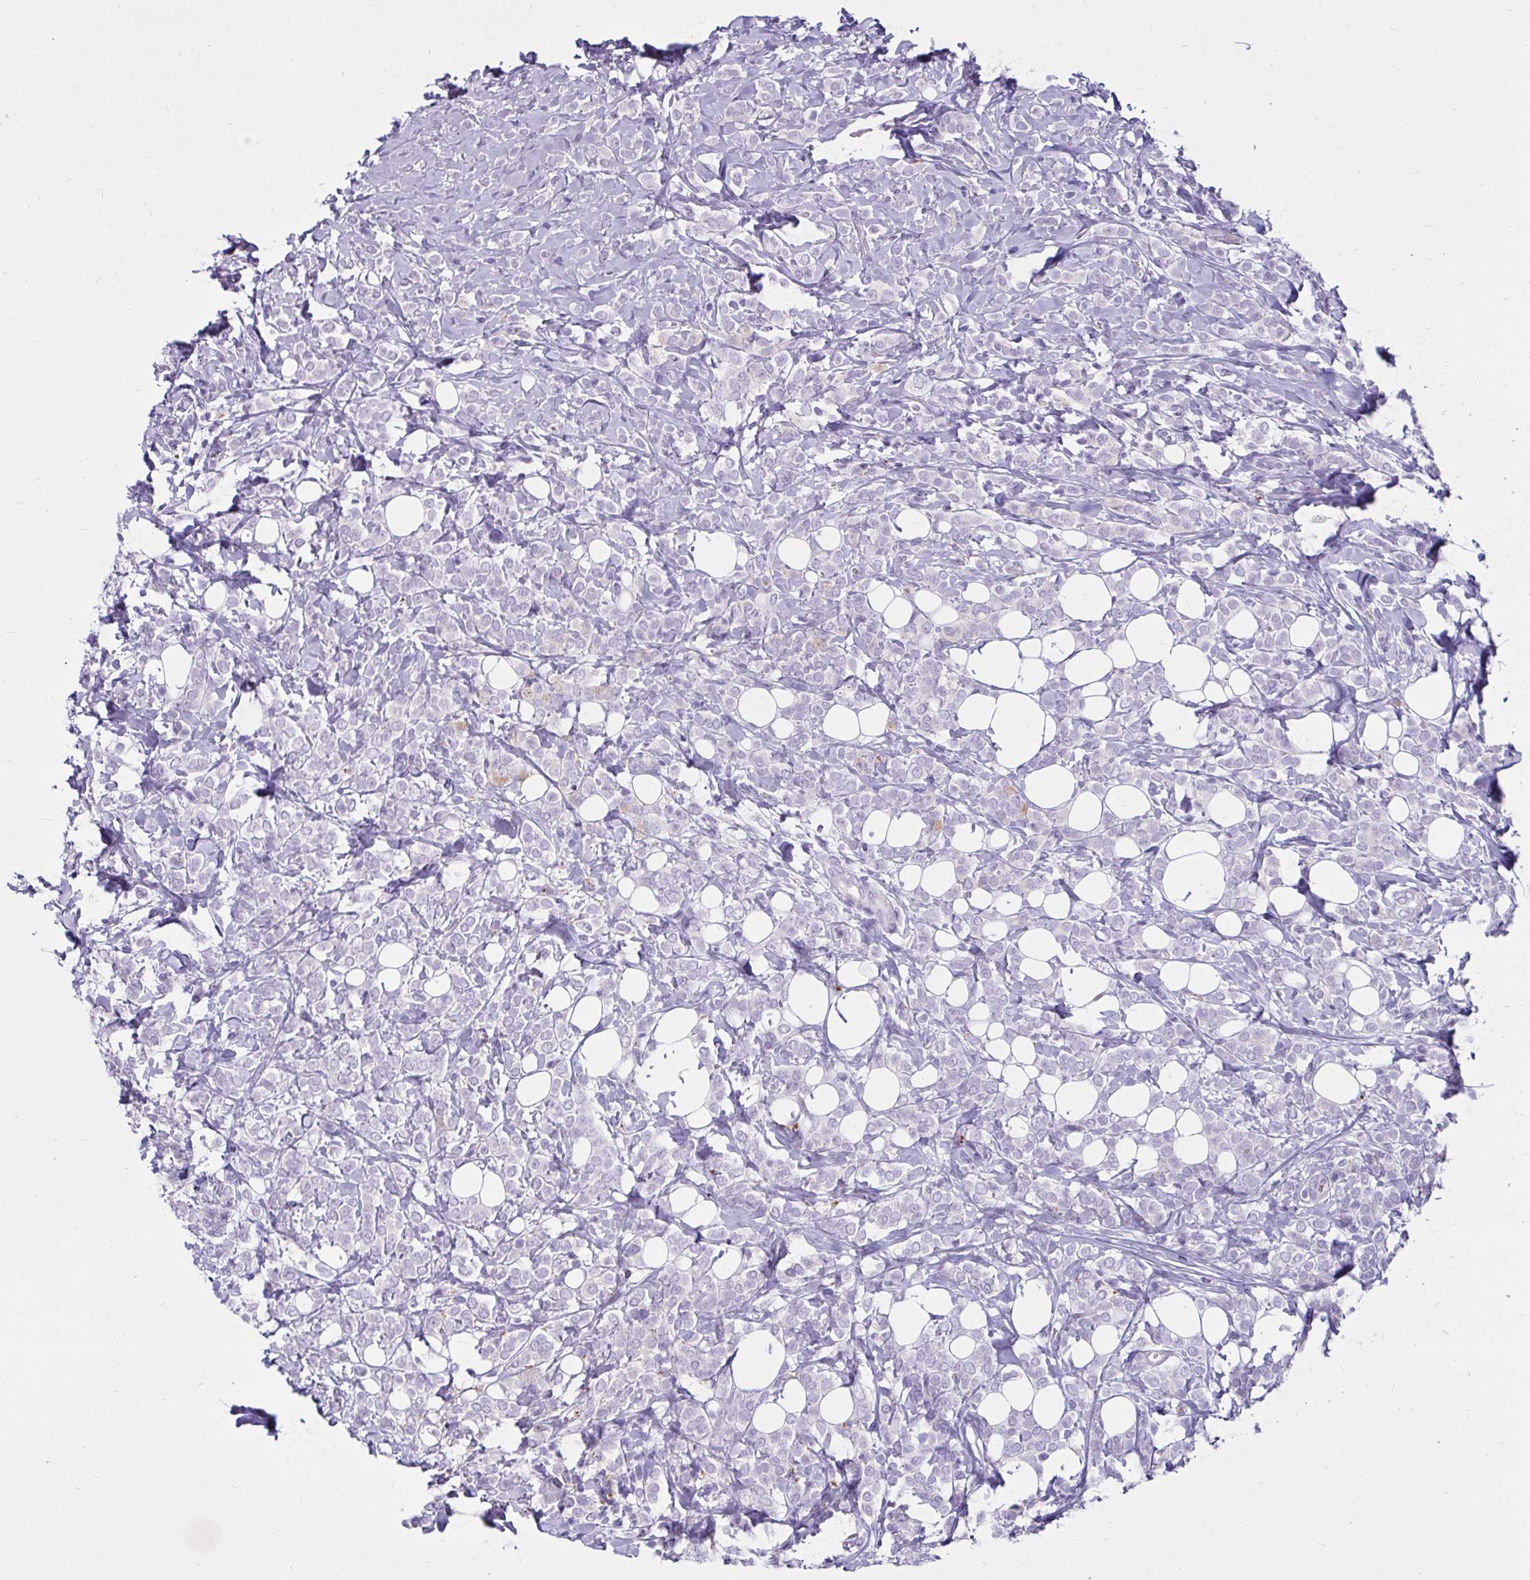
{"staining": {"intensity": "negative", "quantity": "none", "location": "none"}, "tissue": "breast cancer", "cell_type": "Tumor cells", "image_type": "cancer", "snomed": [{"axis": "morphology", "description": "Lobular carcinoma"}, {"axis": "topography", "description": "Breast"}], "caption": "Immunohistochemistry (IHC) image of neoplastic tissue: human lobular carcinoma (breast) stained with DAB (3,3'-diaminobenzidine) exhibits no significant protein positivity in tumor cells.", "gene": "CTSZ", "patient": {"sex": "female", "age": 49}}